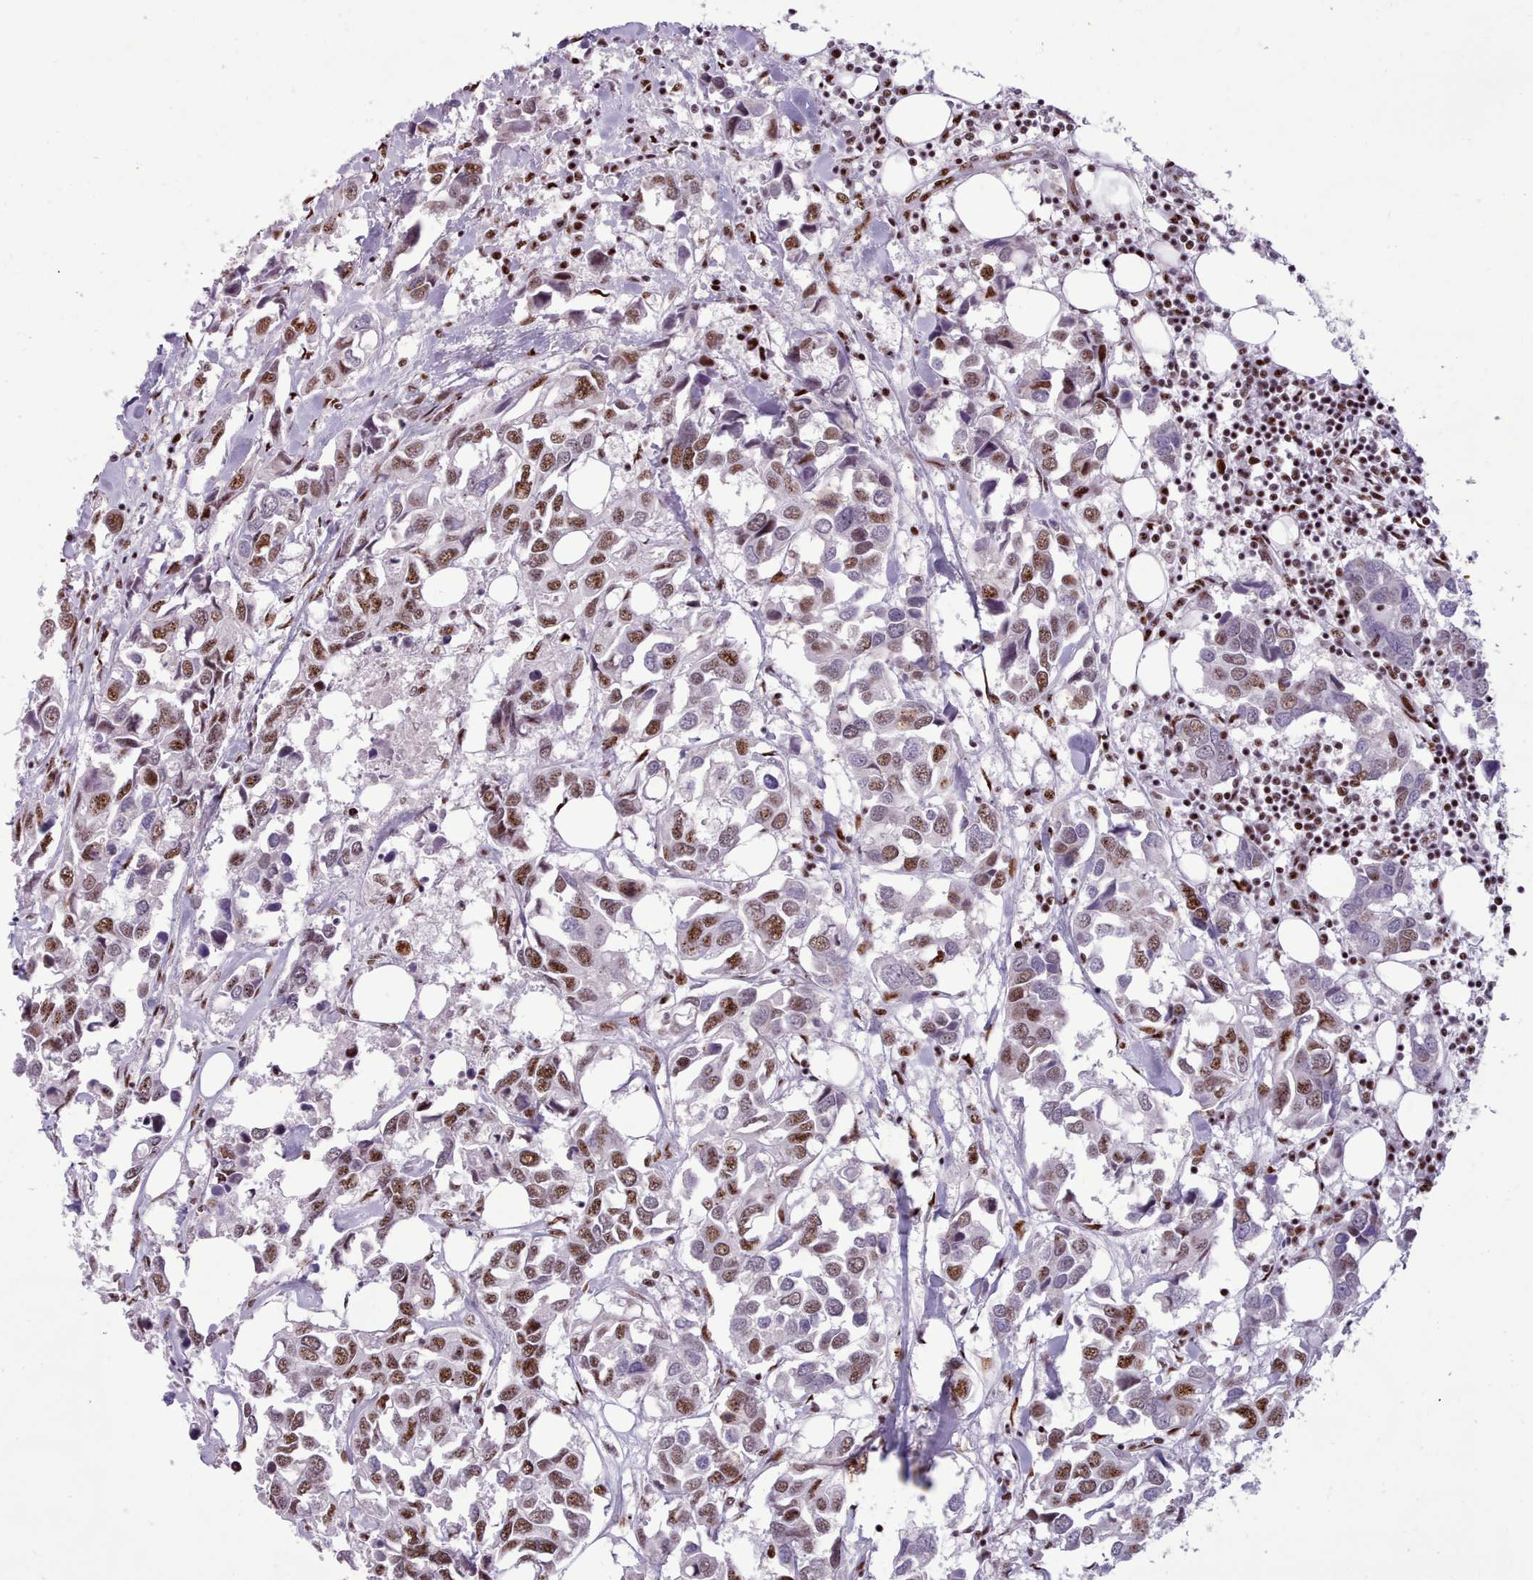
{"staining": {"intensity": "moderate", "quantity": ">75%", "location": "nuclear"}, "tissue": "breast cancer", "cell_type": "Tumor cells", "image_type": "cancer", "snomed": [{"axis": "morphology", "description": "Duct carcinoma"}, {"axis": "topography", "description": "Breast"}], "caption": "This is an image of immunohistochemistry (IHC) staining of breast invasive ductal carcinoma, which shows moderate expression in the nuclear of tumor cells.", "gene": "TMEM35B", "patient": {"sex": "female", "age": 83}}